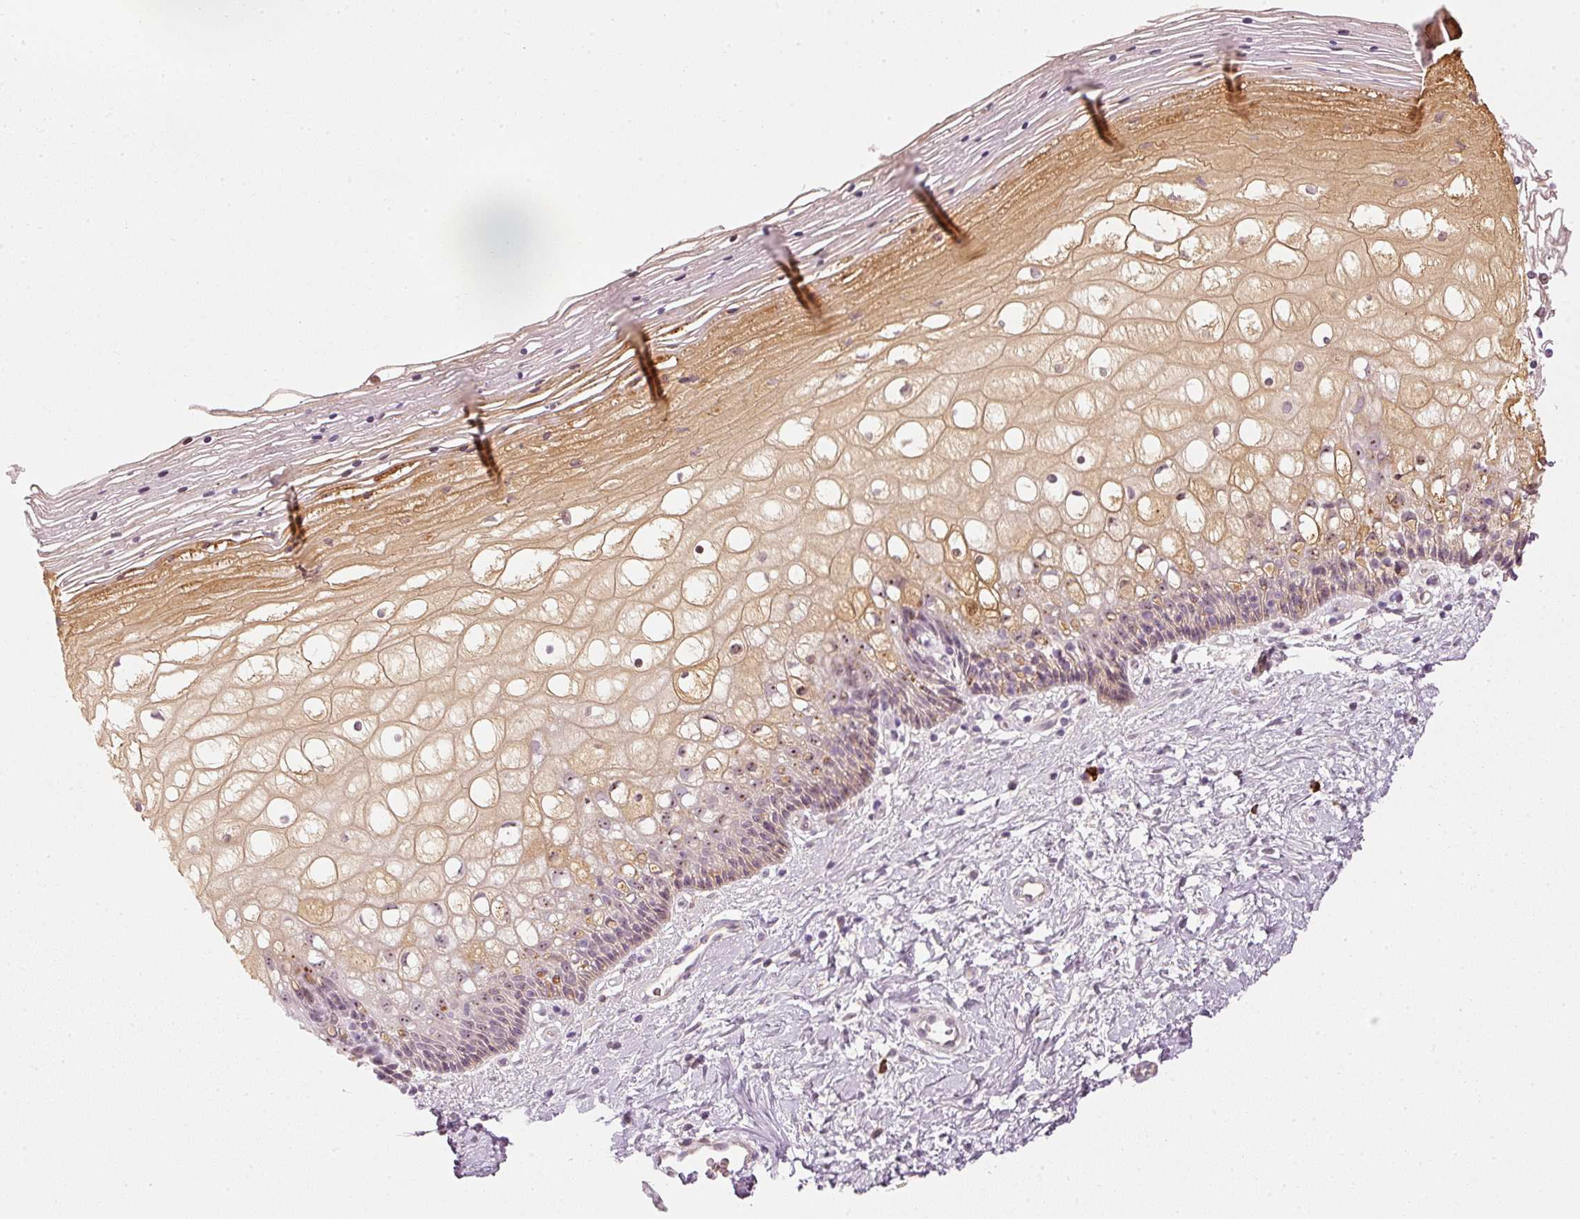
{"staining": {"intensity": "moderate", "quantity": "<25%", "location": "cytoplasmic/membranous"}, "tissue": "cervix", "cell_type": "Glandular cells", "image_type": "normal", "snomed": [{"axis": "morphology", "description": "Normal tissue, NOS"}, {"axis": "topography", "description": "Cervix"}], "caption": "A high-resolution image shows immunohistochemistry staining of normal cervix, which exhibits moderate cytoplasmic/membranous positivity in approximately <25% of glandular cells. (DAB (3,3'-diaminobenzidine) IHC, brown staining for protein, blue staining for nuclei).", "gene": "VCAM1", "patient": {"sex": "female", "age": 36}}